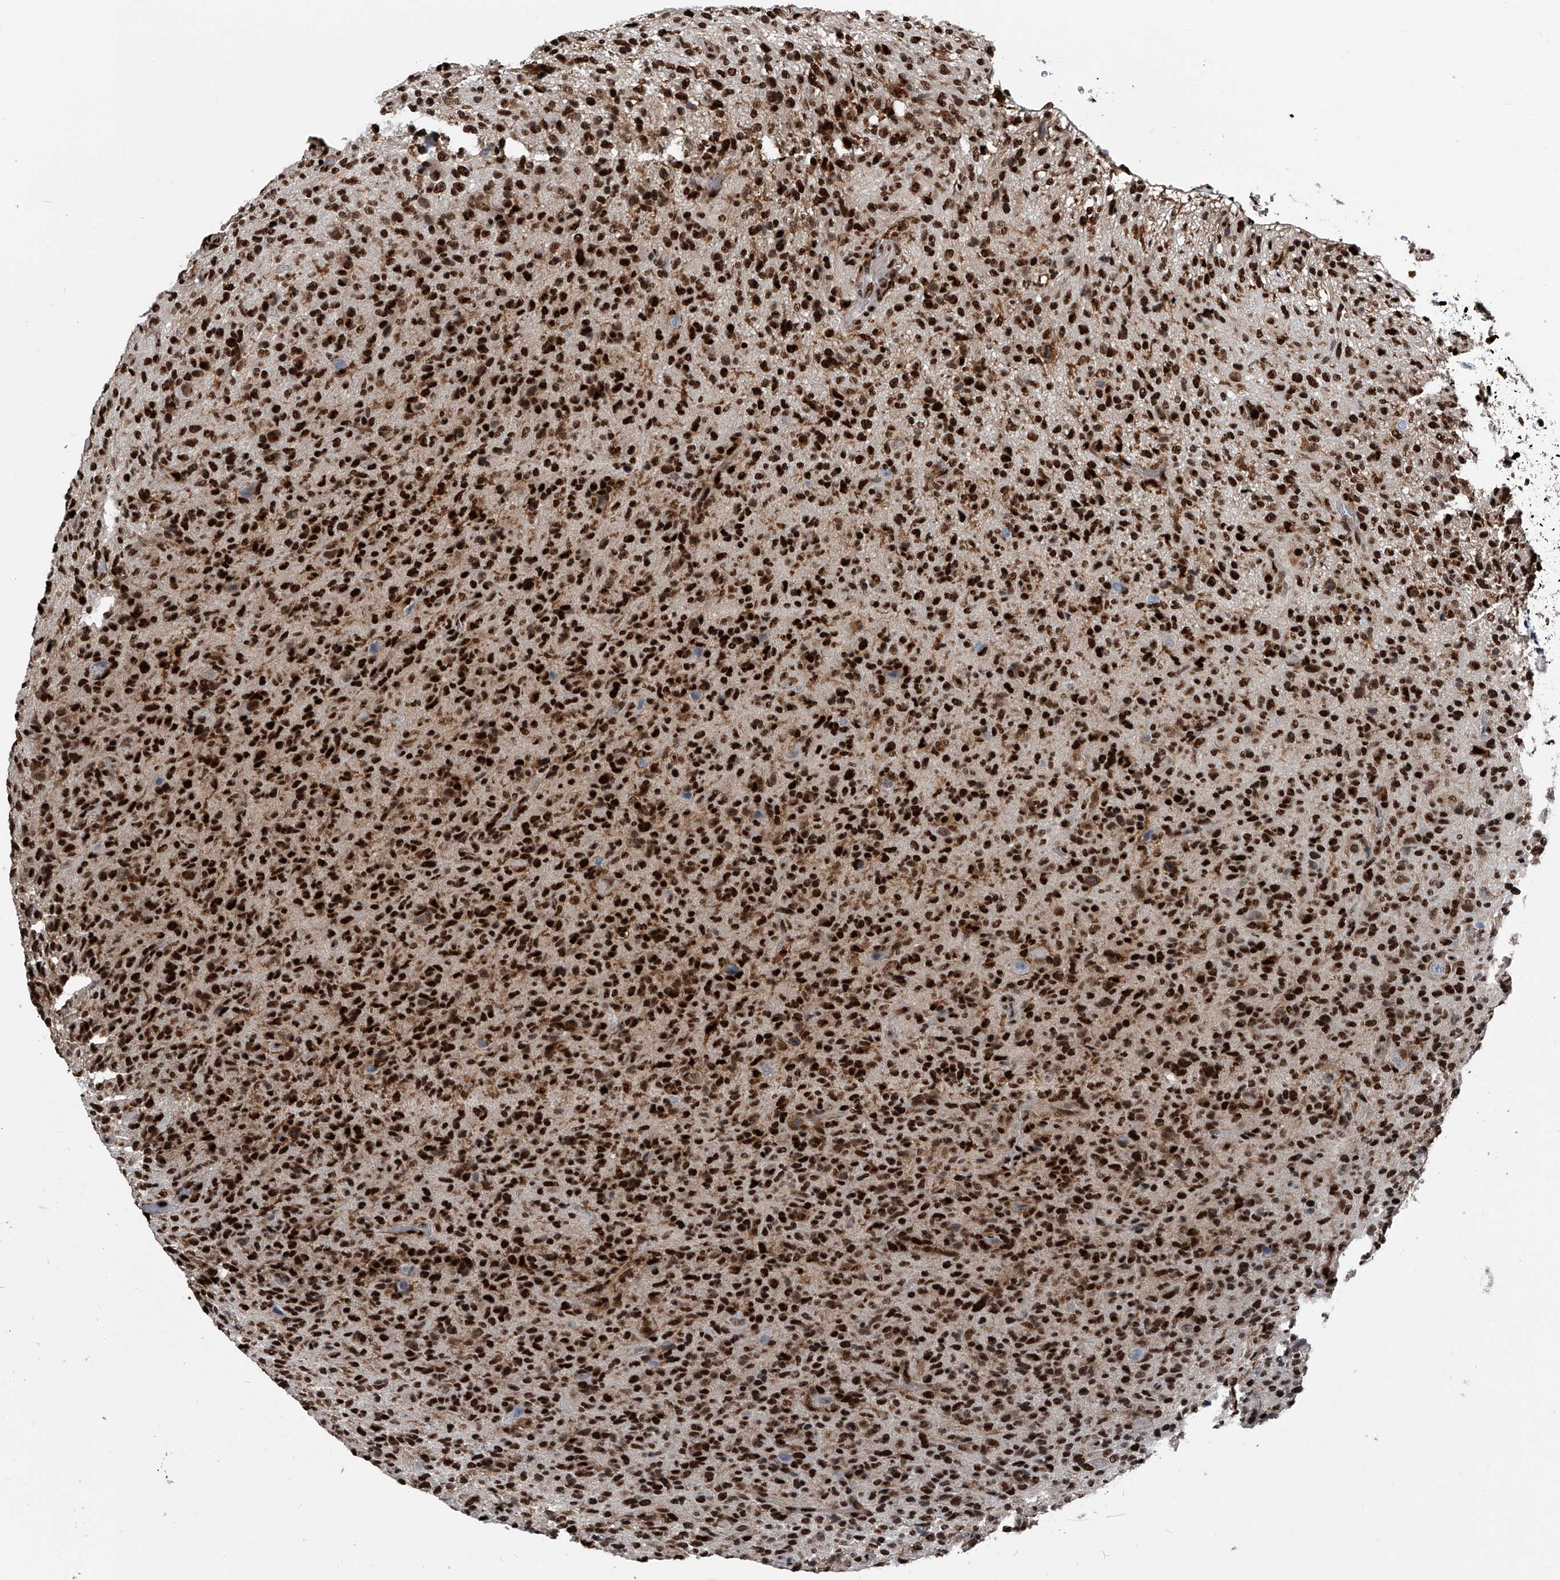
{"staining": {"intensity": "strong", "quantity": ">75%", "location": "nuclear"}, "tissue": "glioma", "cell_type": "Tumor cells", "image_type": "cancer", "snomed": [{"axis": "morphology", "description": "Glioma, malignant, High grade"}, {"axis": "topography", "description": "Brain"}], "caption": "DAB (3,3'-diaminobenzidine) immunohistochemical staining of malignant glioma (high-grade) demonstrates strong nuclear protein positivity in about >75% of tumor cells.", "gene": "FKBP5", "patient": {"sex": "female", "age": 59}}